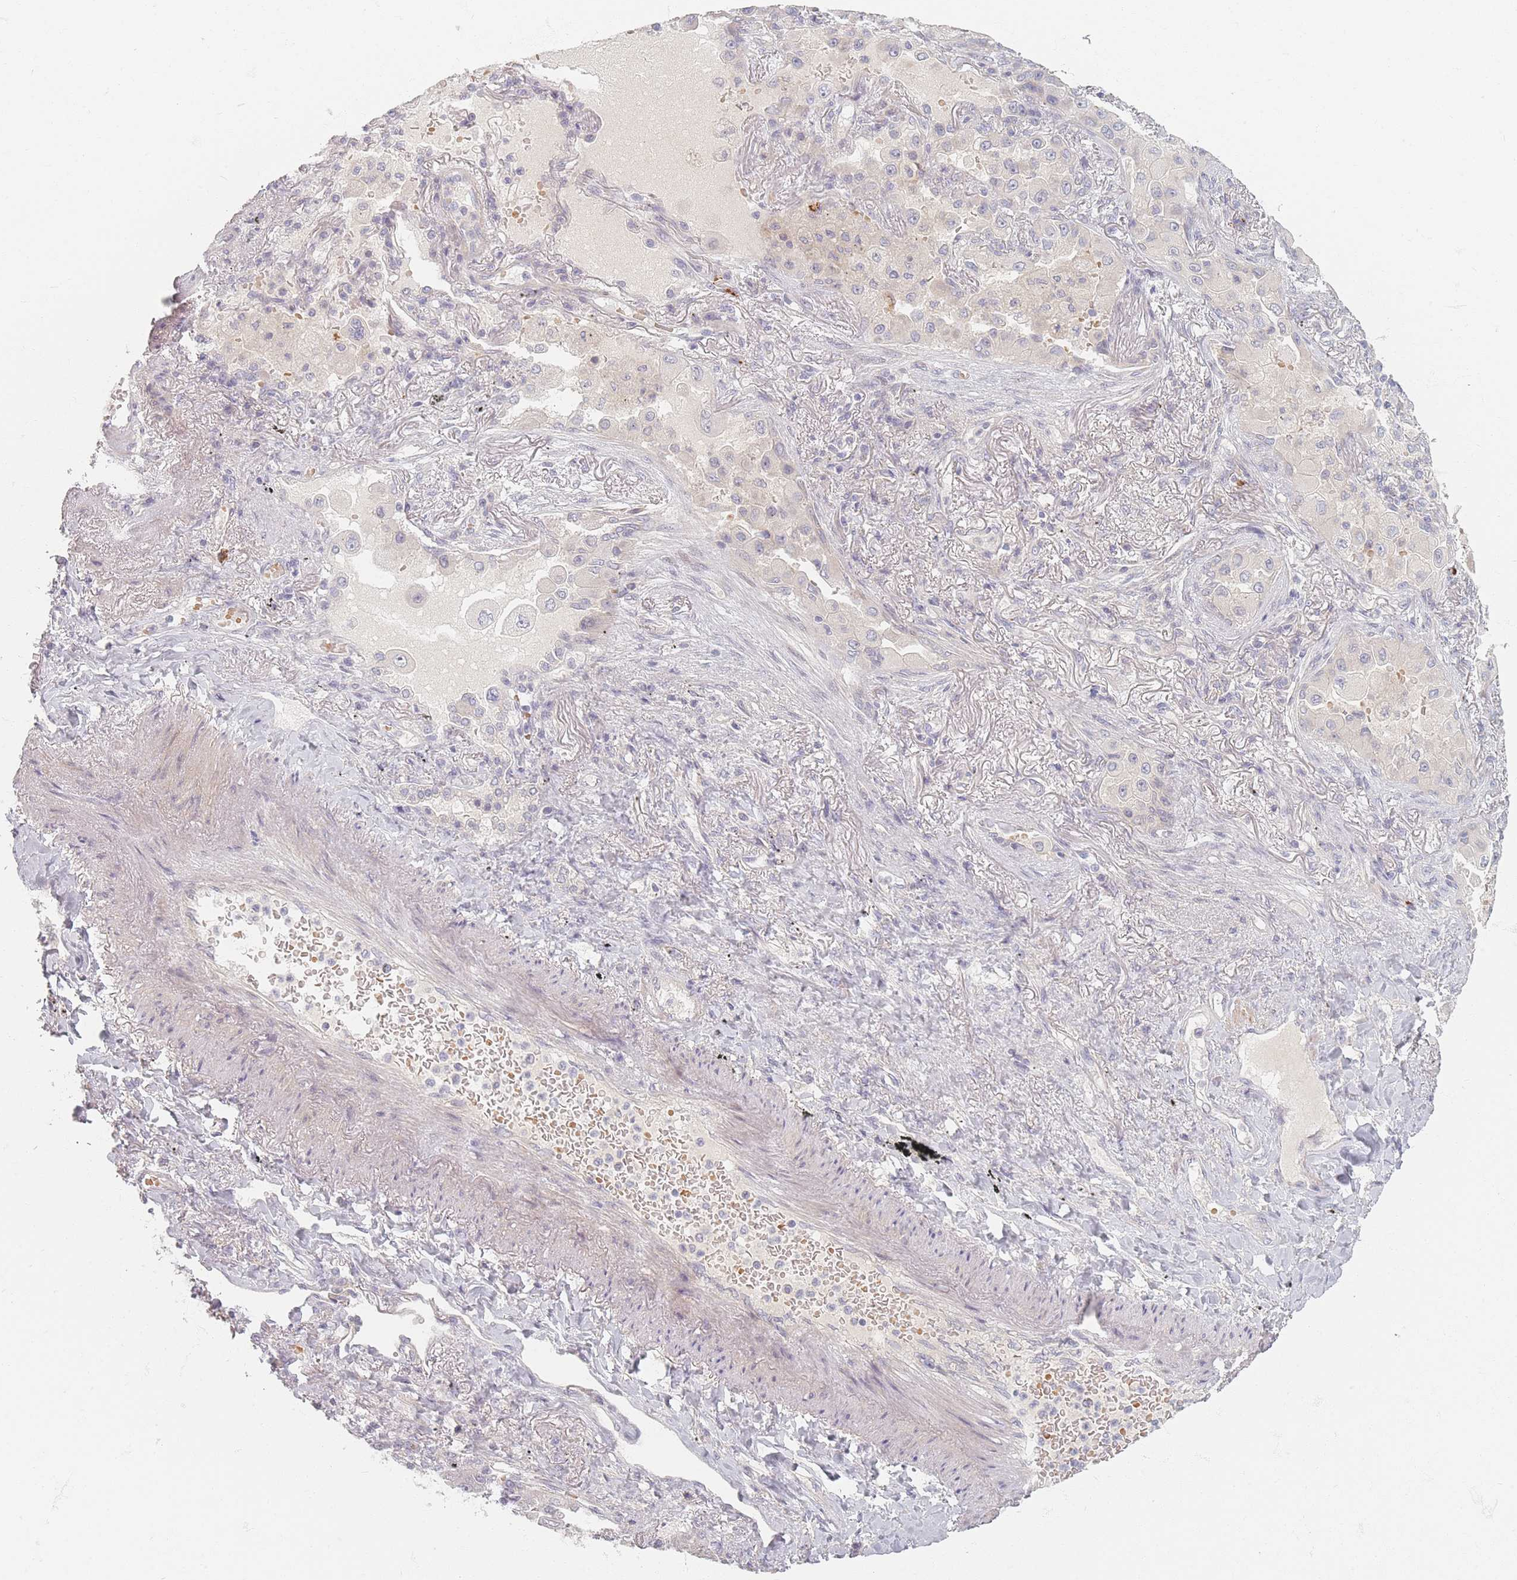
{"staining": {"intensity": "negative", "quantity": "none", "location": "none"}, "tissue": "lung cancer", "cell_type": "Tumor cells", "image_type": "cancer", "snomed": [{"axis": "morphology", "description": "Squamous cell carcinoma, NOS"}, {"axis": "topography", "description": "Lung"}], "caption": "Squamous cell carcinoma (lung) was stained to show a protein in brown. There is no significant expression in tumor cells.", "gene": "TMOD1", "patient": {"sex": "male", "age": 74}}